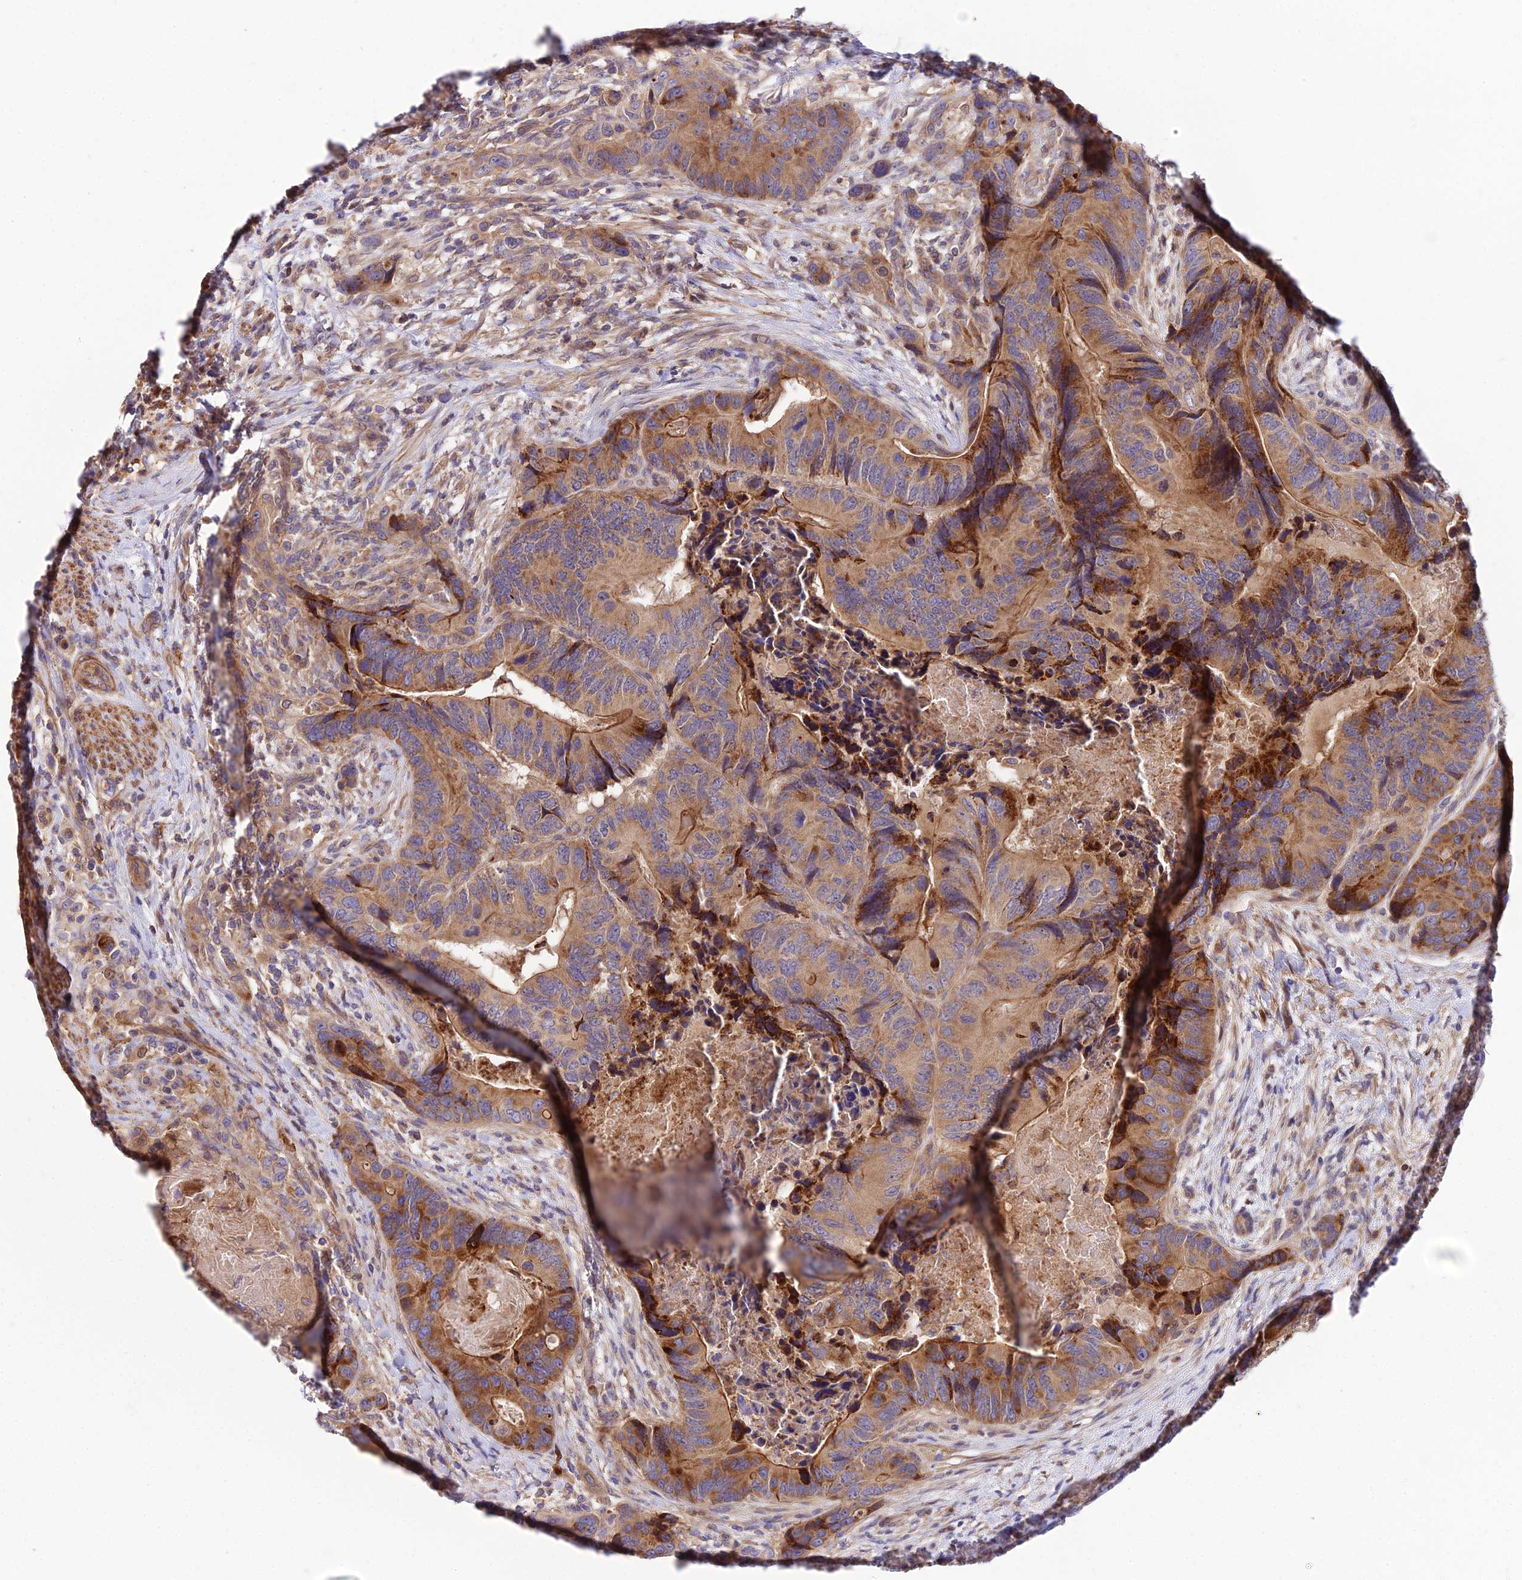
{"staining": {"intensity": "strong", "quantity": "25%-75%", "location": "cytoplasmic/membranous"}, "tissue": "colorectal cancer", "cell_type": "Tumor cells", "image_type": "cancer", "snomed": [{"axis": "morphology", "description": "Adenocarcinoma, NOS"}, {"axis": "topography", "description": "Colon"}], "caption": "Adenocarcinoma (colorectal) stained with a brown dye exhibits strong cytoplasmic/membranous positive expression in approximately 25%-75% of tumor cells.", "gene": "TRIM43B", "patient": {"sex": "male", "age": 84}}